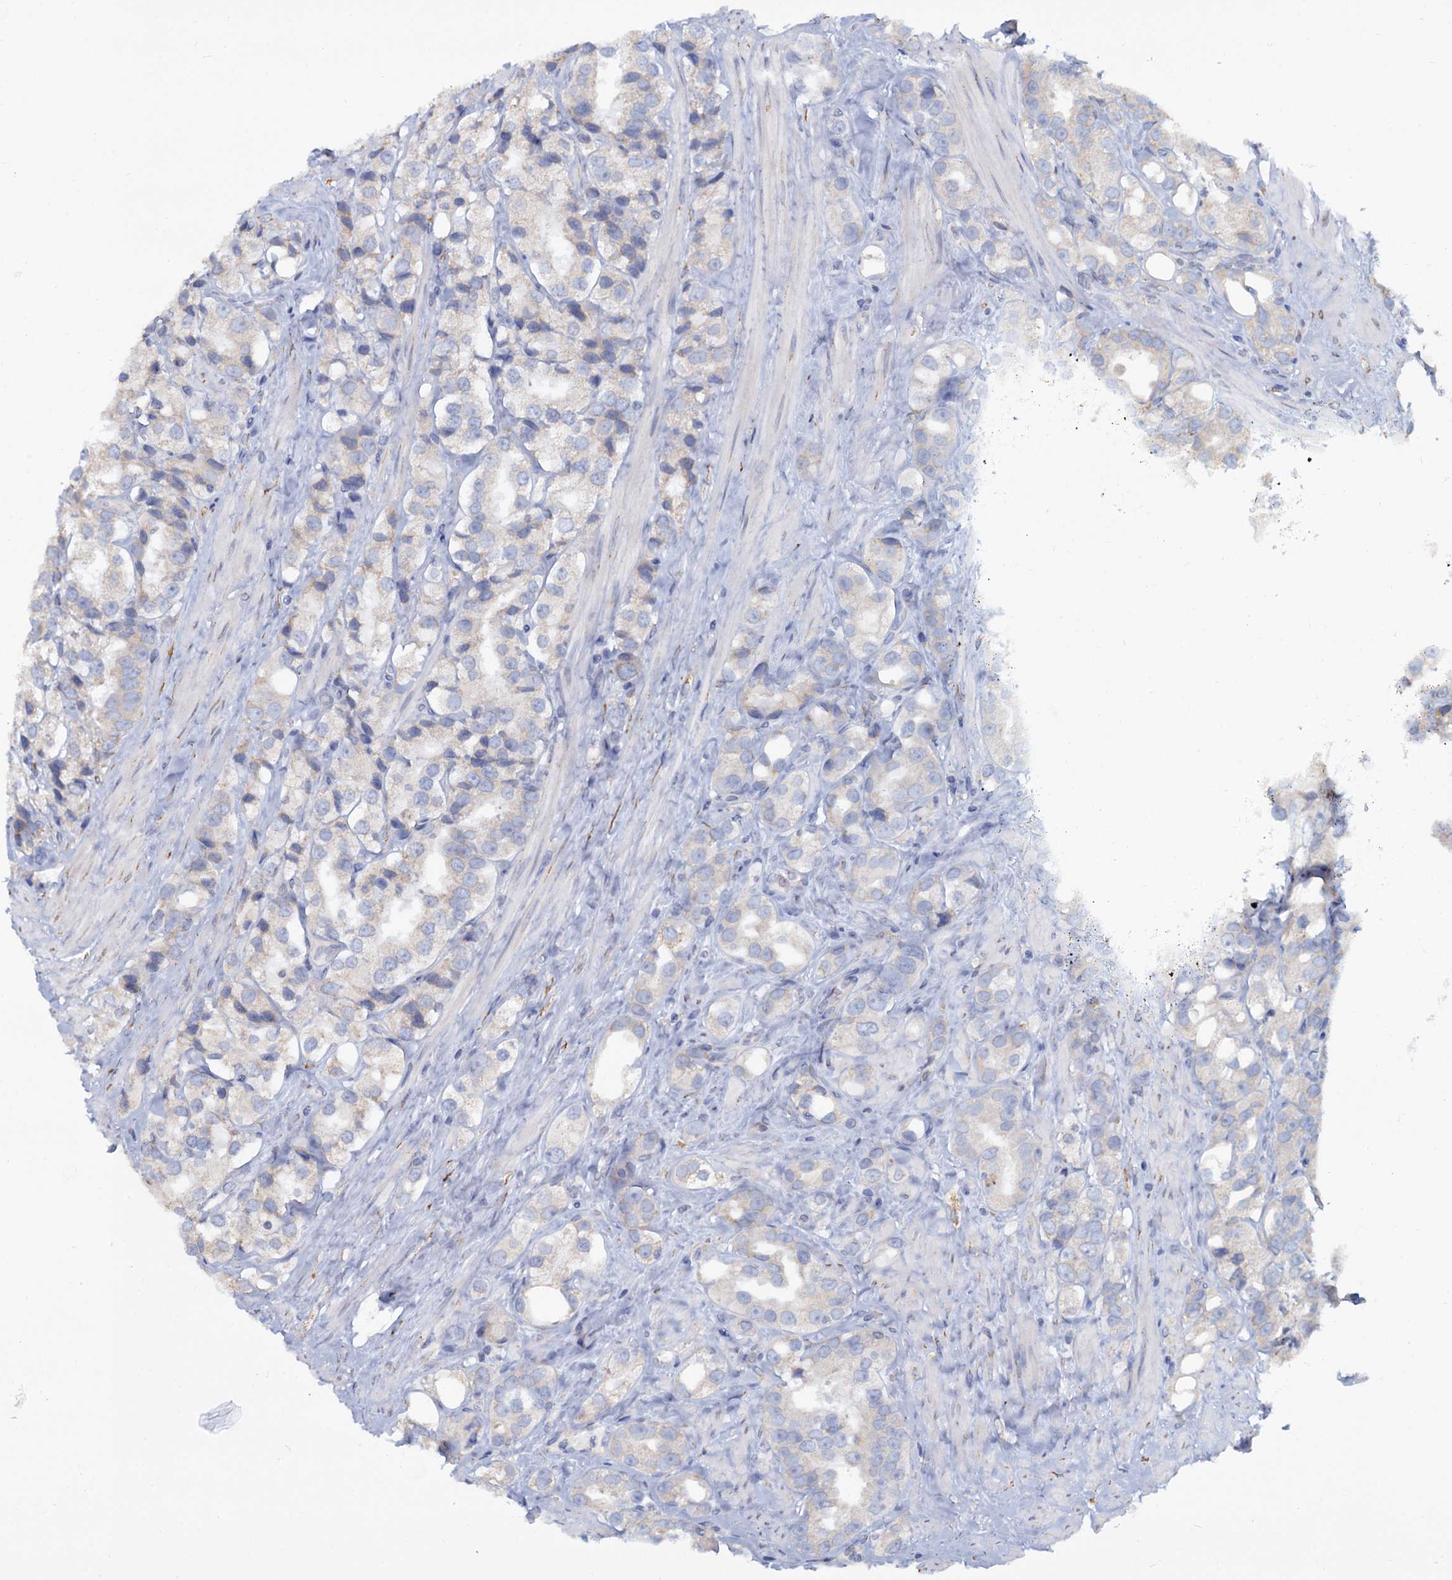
{"staining": {"intensity": "weak", "quantity": "<25%", "location": "cytoplasmic/membranous"}, "tissue": "prostate cancer", "cell_type": "Tumor cells", "image_type": "cancer", "snomed": [{"axis": "morphology", "description": "Adenocarcinoma, NOS"}, {"axis": "topography", "description": "Prostate"}], "caption": "Immunohistochemistry (IHC) histopathology image of adenocarcinoma (prostate) stained for a protein (brown), which displays no expression in tumor cells.", "gene": "LRRC51", "patient": {"sex": "male", "age": 79}}